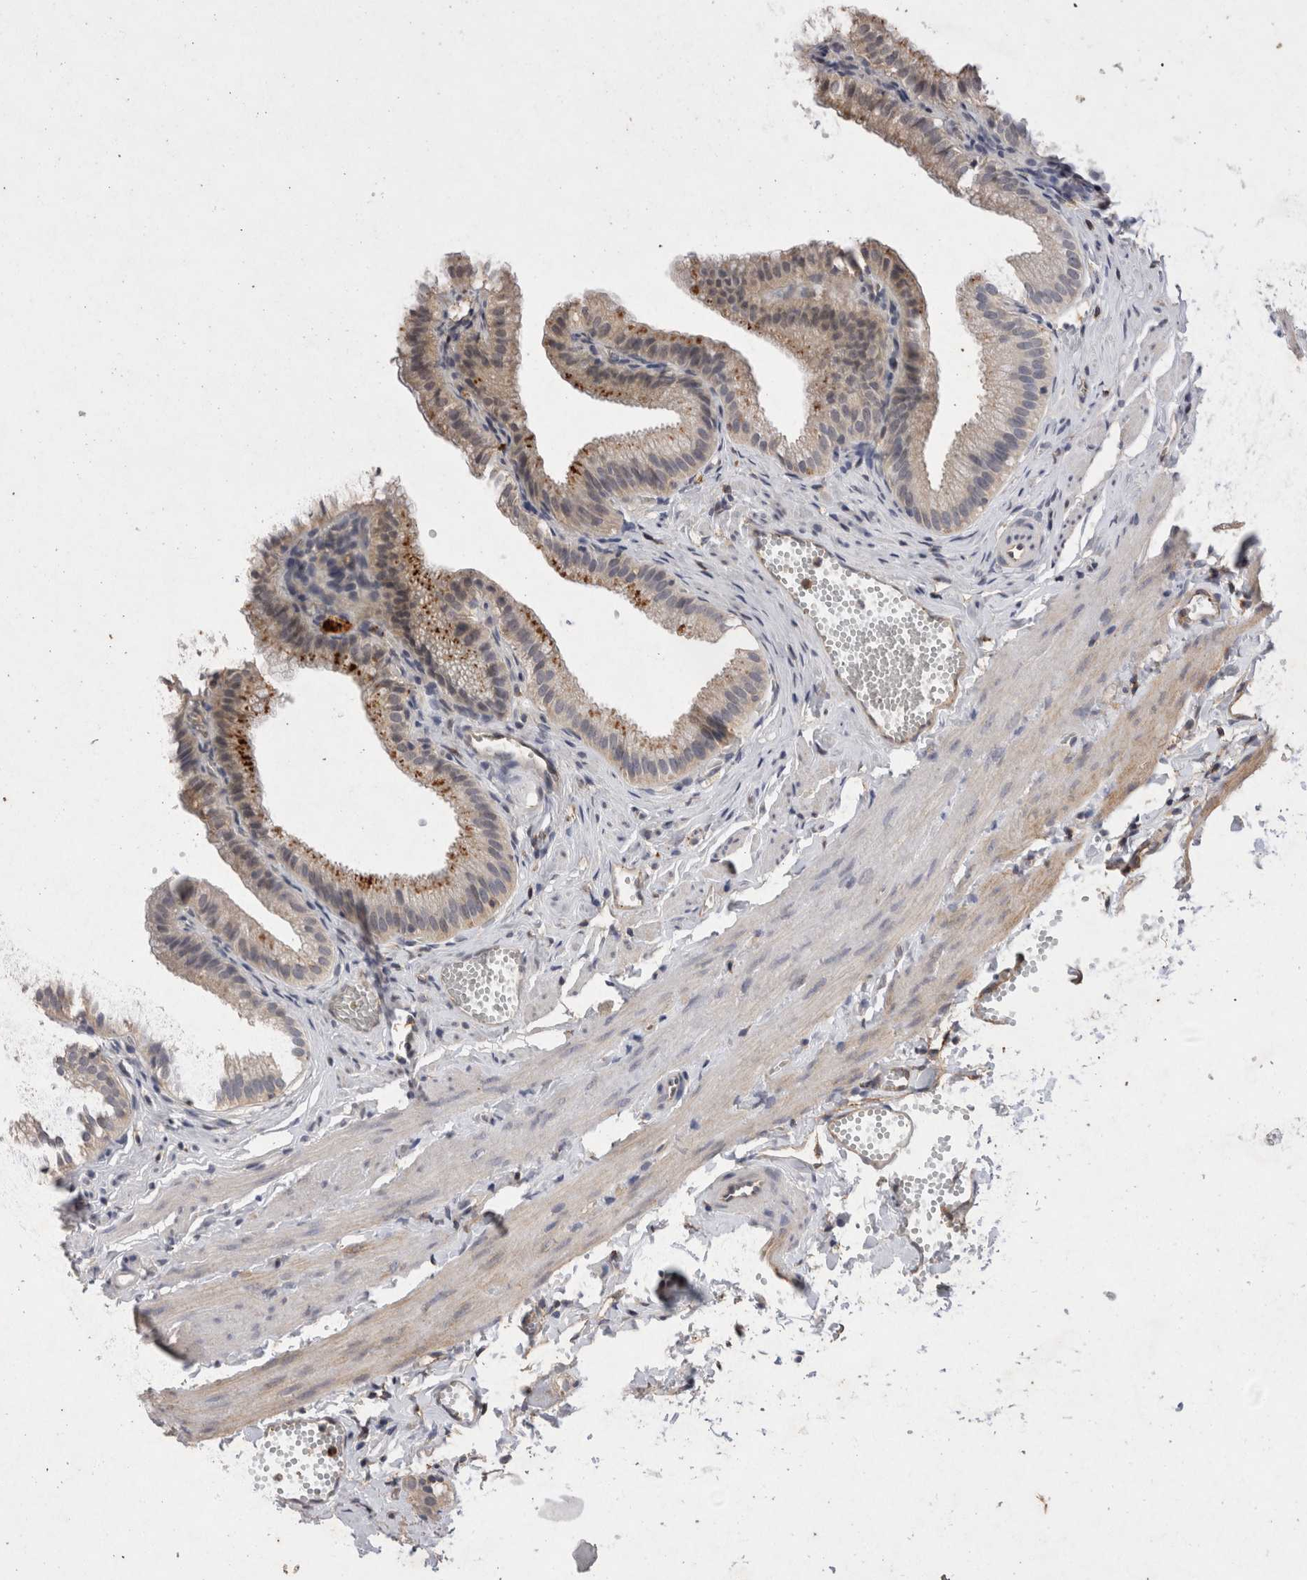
{"staining": {"intensity": "moderate", "quantity": "25%-75%", "location": "cytoplasmic/membranous"}, "tissue": "gallbladder", "cell_type": "Glandular cells", "image_type": "normal", "snomed": [{"axis": "morphology", "description": "Normal tissue, NOS"}, {"axis": "topography", "description": "Gallbladder"}], "caption": "Immunohistochemistry image of benign human gallbladder stained for a protein (brown), which displays medium levels of moderate cytoplasmic/membranous expression in approximately 25%-75% of glandular cells.", "gene": "RASSF3", "patient": {"sex": "male", "age": 38}}